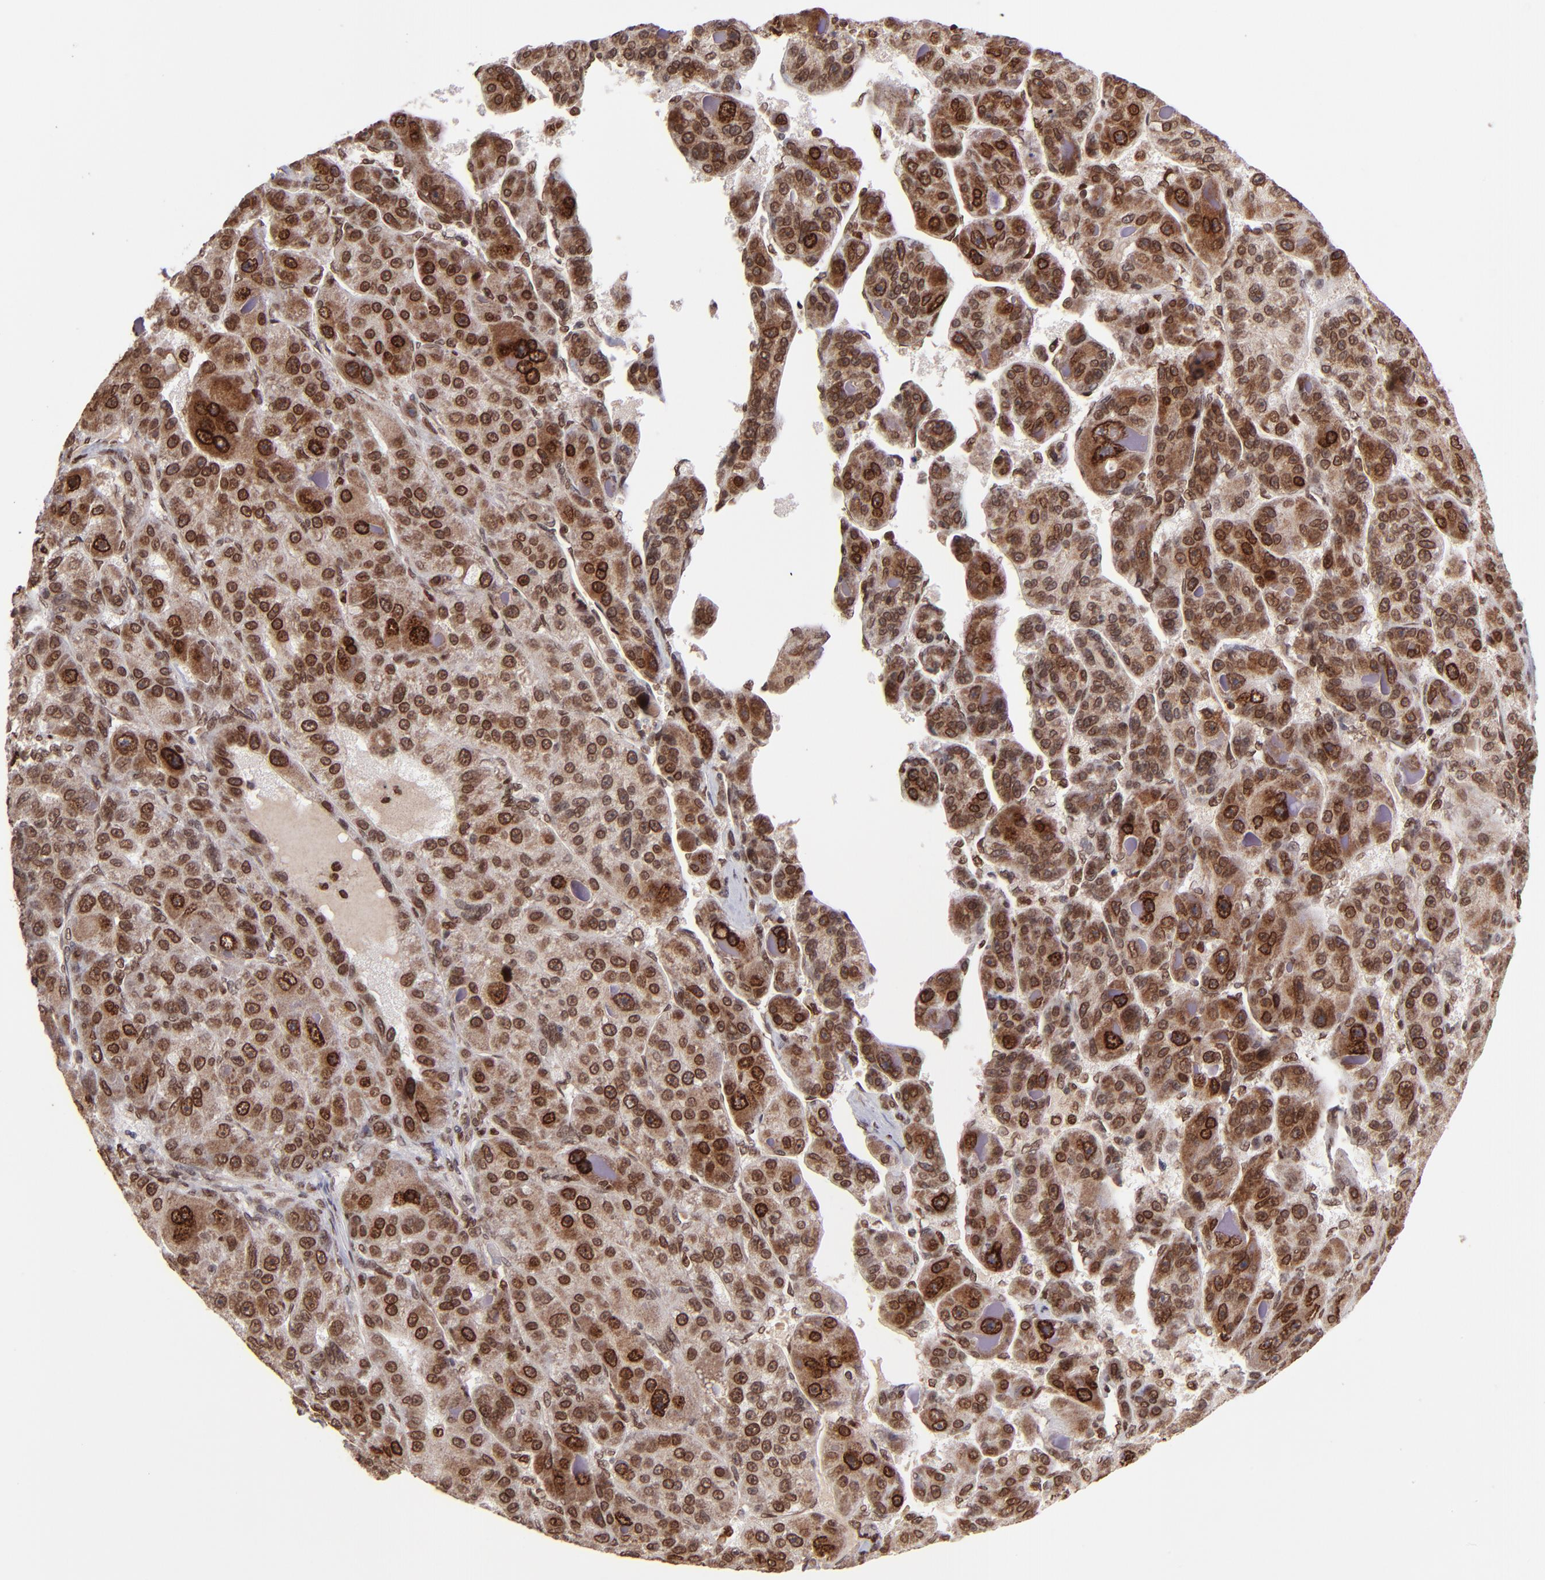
{"staining": {"intensity": "strong", "quantity": ">75%", "location": "cytoplasmic/membranous,nuclear"}, "tissue": "liver cancer", "cell_type": "Tumor cells", "image_type": "cancer", "snomed": [{"axis": "morphology", "description": "Carcinoma, Hepatocellular, NOS"}, {"axis": "topography", "description": "Liver"}], "caption": "Tumor cells reveal high levels of strong cytoplasmic/membranous and nuclear positivity in about >75% of cells in human liver cancer. (DAB (3,3'-diaminobenzidine) = brown stain, brightfield microscopy at high magnification).", "gene": "TOP1MT", "patient": {"sex": "male", "age": 76}}